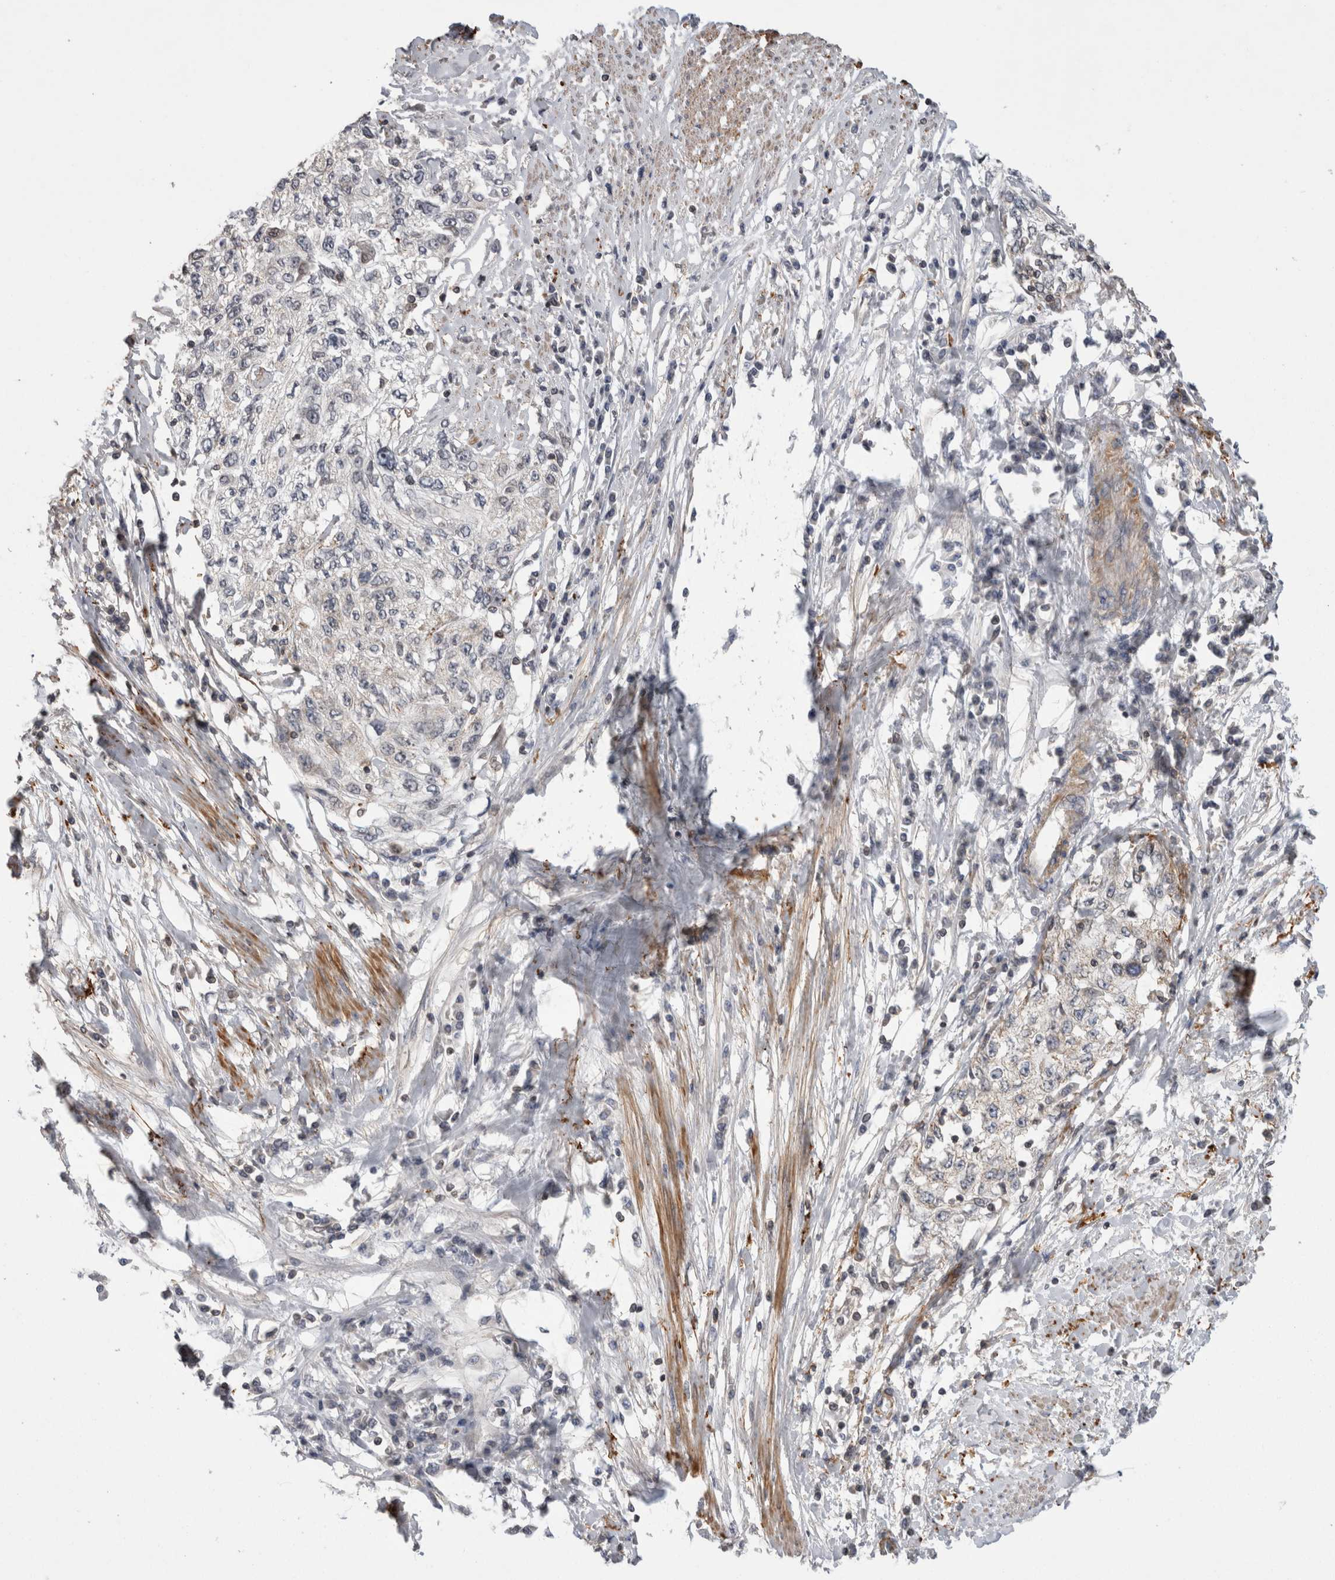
{"staining": {"intensity": "negative", "quantity": "none", "location": "none"}, "tissue": "cervical cancer", "cell_type": "Tumor cells", "image_type": "cancer", "snomed": [{"axis": "morphology", "description": "Squamous cell carcinoma, NOS"}, {"axis": "topography", "description": "Cervix"}], "caption": "An IHC photomicrograph of cervical squamous cell carcinoma is shown. There is no staining in tumor cells of cervical squamous cell carcinoma.", "gene": "DARS2", "patient": {"sex": "female", "age": 57}}